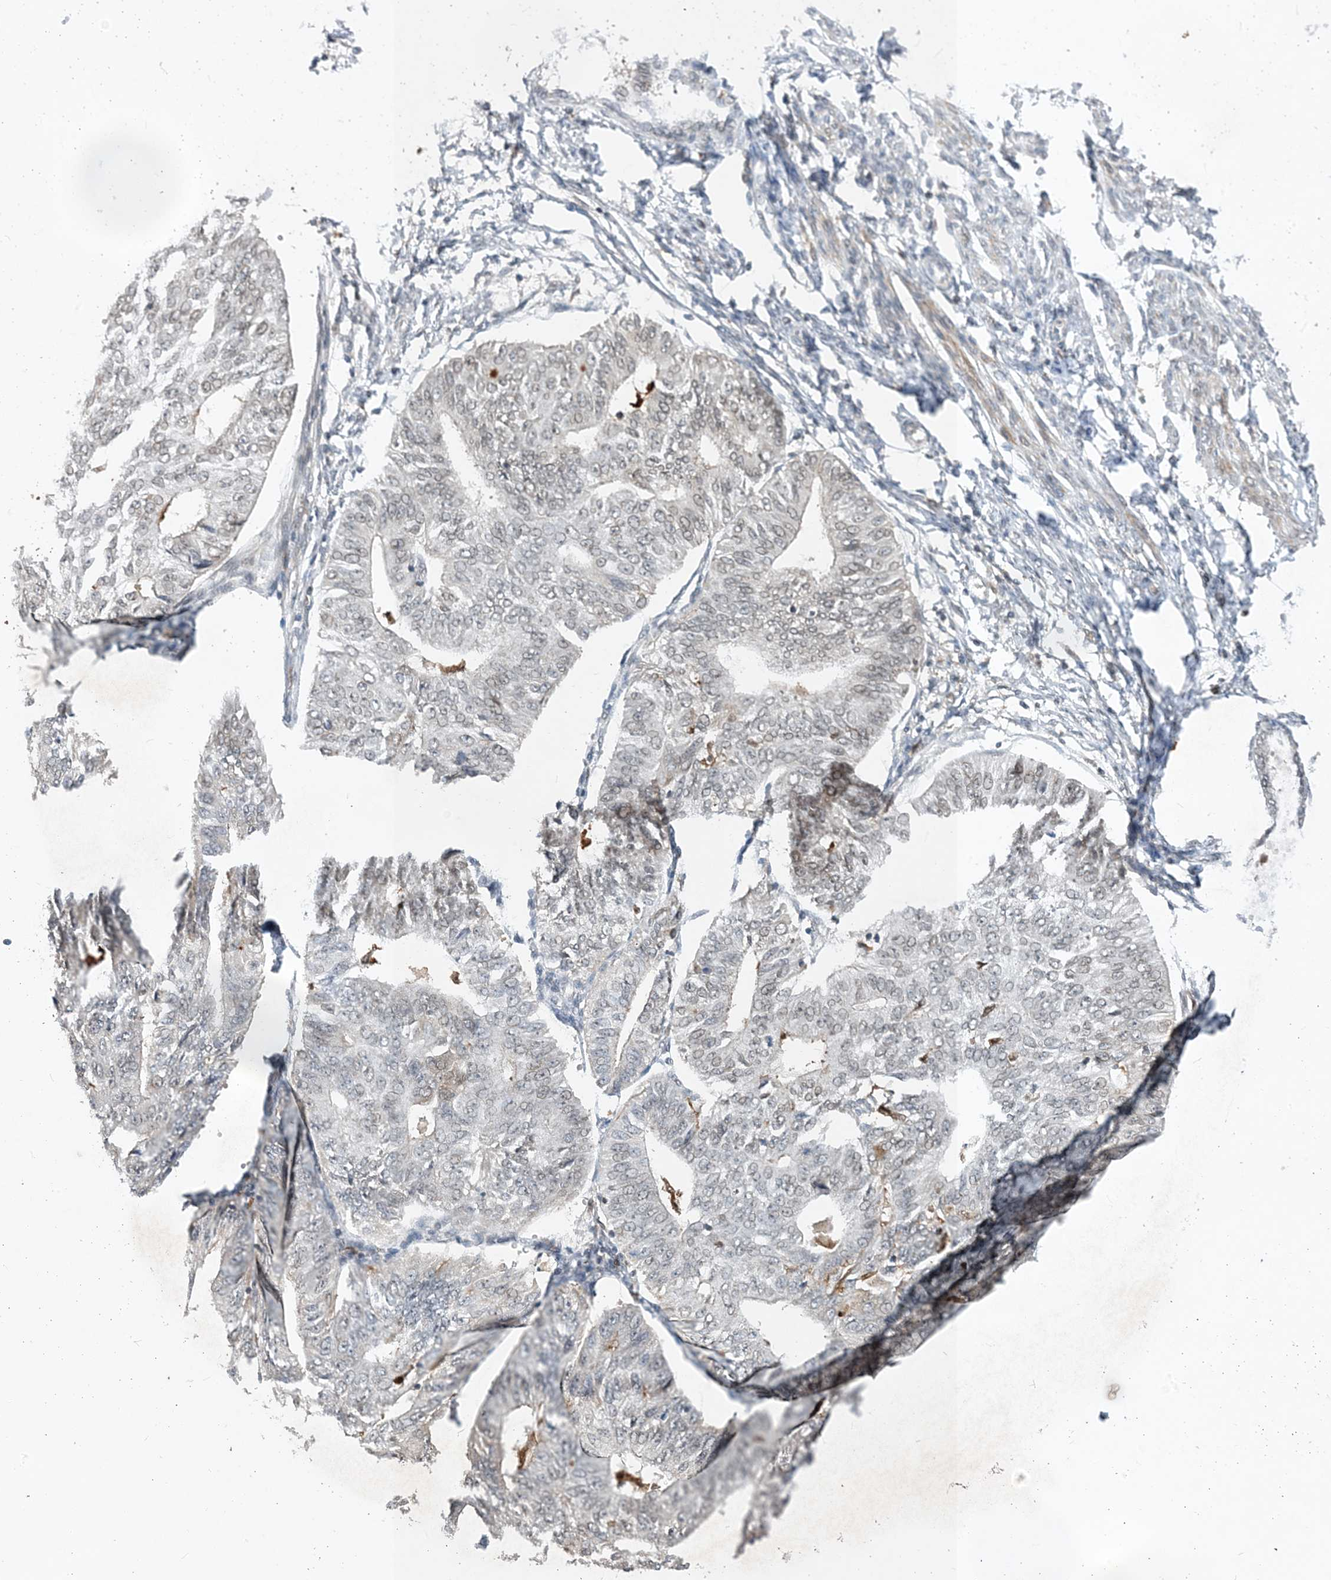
{"staining": {"intensity": "negative", "quantity": "none", "location": "none"}, "tissue": "endometrial cancer", "cell_type": "Tumor cells", "image_type": "cancer", "snomed": [{"axis": "morphology", "description": "Adenocarcinoma, NOS"}, {"axis": "topography", "description": "Endometrium"}], "caption": "An IHC image of endometrial cancer (adenocarcinoma) is shown. There is no staining in tumor cells of endometrial cancer (adenocarcinoma).", "gene": "NAGK", "patient": {"sex": "female", "age": 32}}